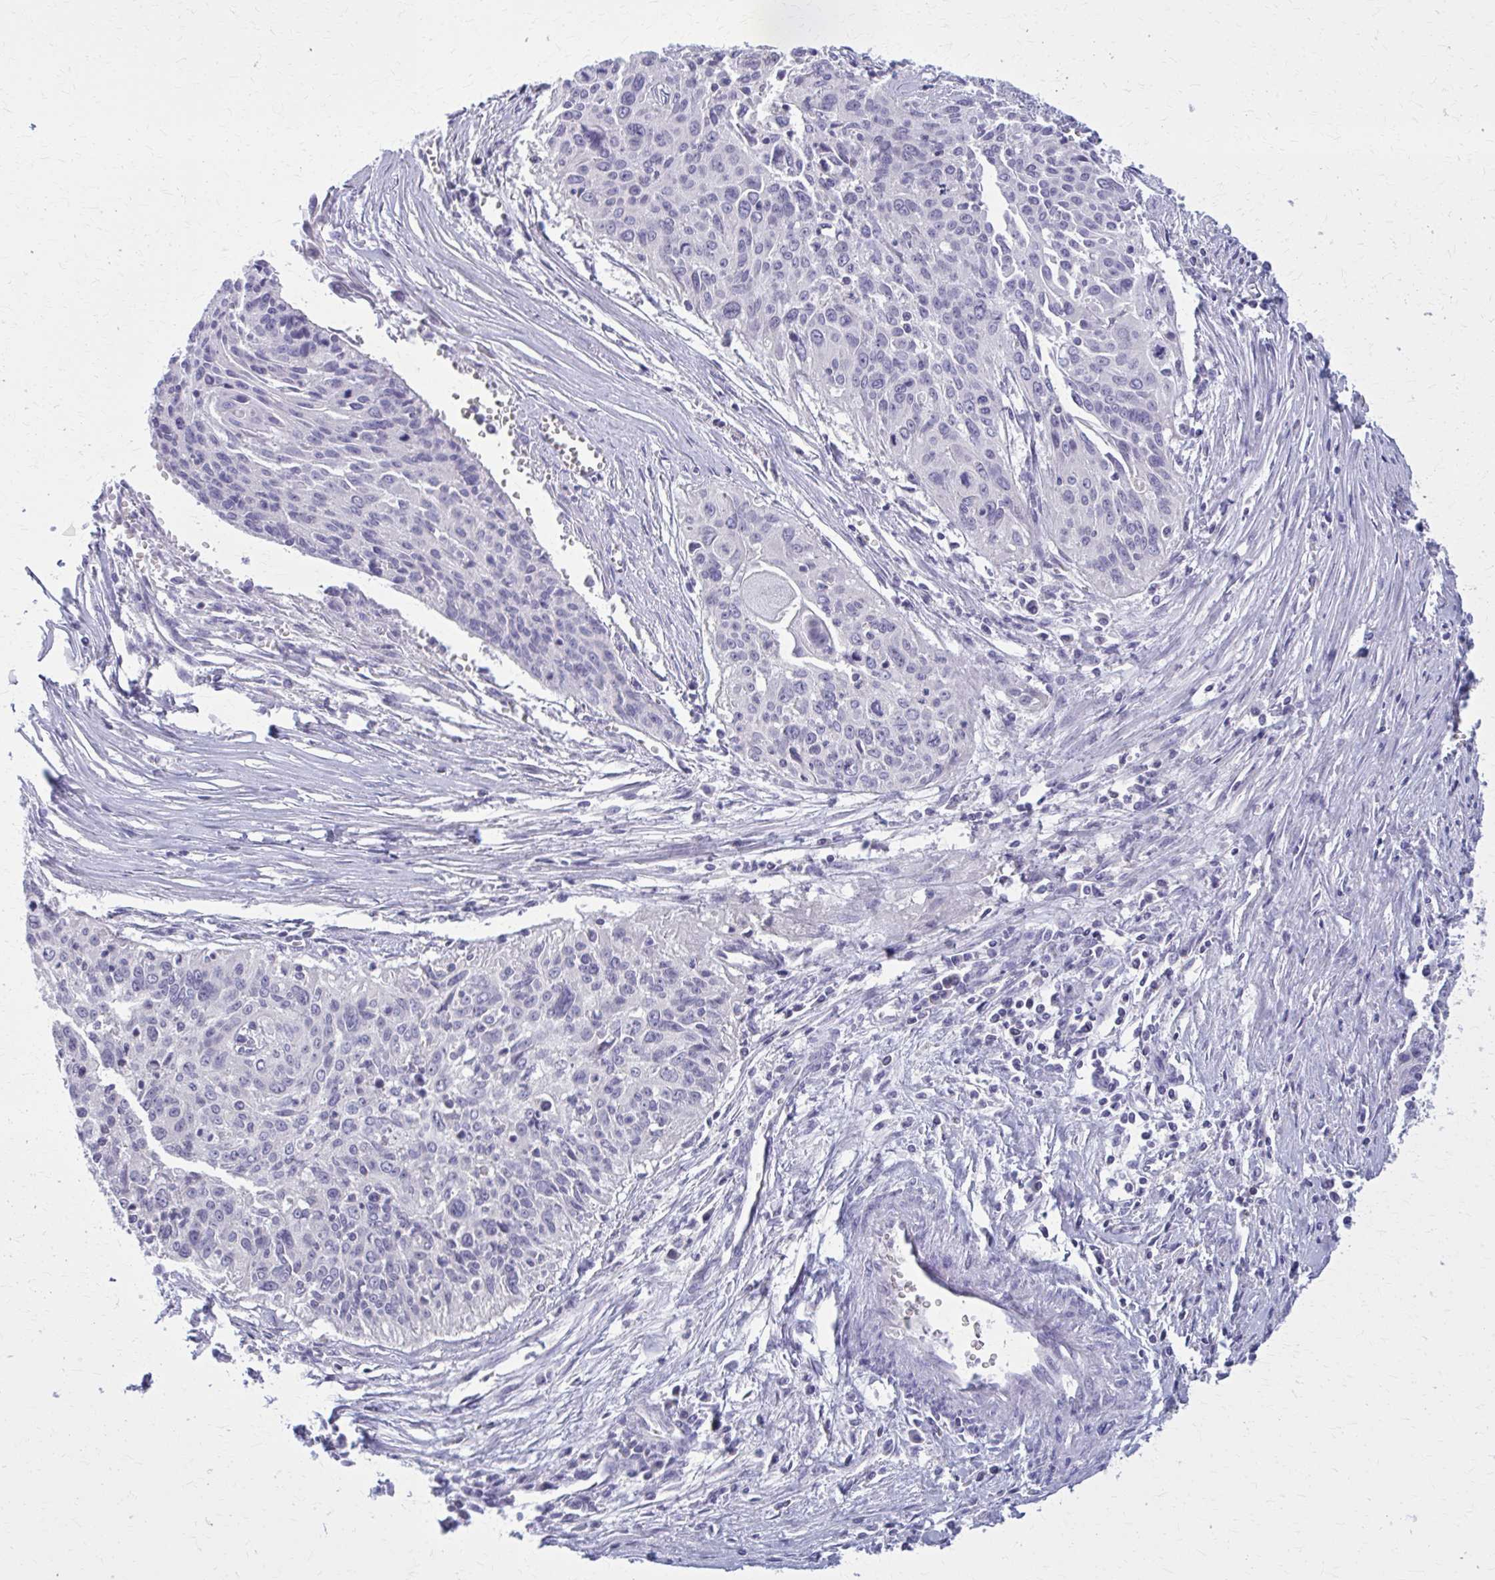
{"staining": {"intensity": "negative", "quantity": "none", "location": "none"}, "tissue": "cervical cancer", "cell_type": "Tumor cells", "image_type": "cancer", "snomed": [{"axis": "morphology", "description": "Squamous cell carcinoma, NOS"}, {"axis": "topography", "description": "Cervix"}], "caption": "This is an immunohistochemistry (IHC) micrograph of human cervical cancer (squamous cell carcinoma). There is no staining in tumor cells.", "gene": "OR4A47", "patient": {"sex": "female", "age": 55}}